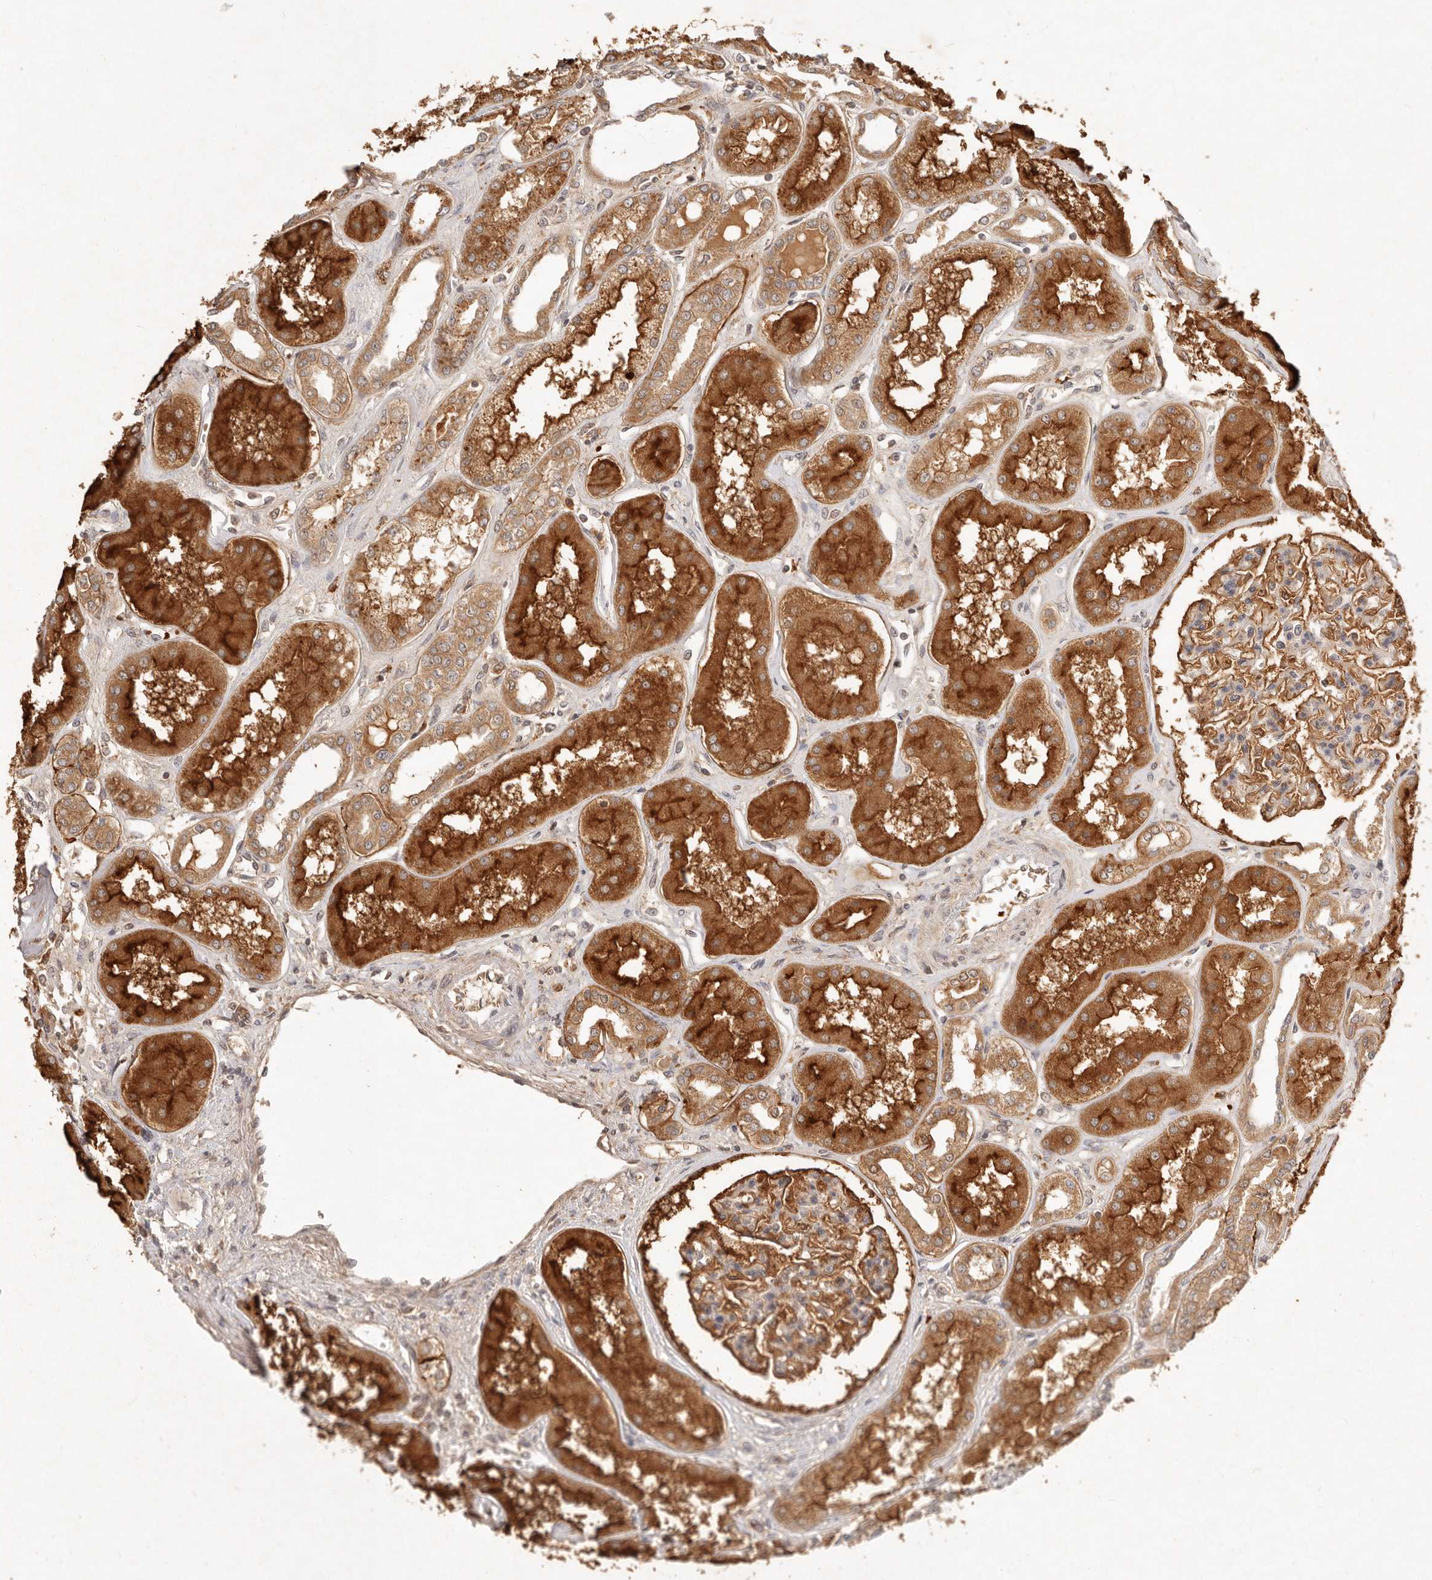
{"staining": {"intensity": "strong", "quantity": ">75%", "location": "cytoplasmic/membranous"}, "tissue": "kidney", "cell_type": "Cells in glomeruli", "image_type": "normal", "snomed": [{"axis": "morphology", "description": "Normal tissue, NOS"}, {"axis": "topography", "description": "Kidney"}], "caption": "Strong cytoplasmic/membranous staining is appreciated in approximately >75% of cells in glomeruli in benign kidney.", "gene": "FREM2", "patient": {"sex": "female", "age": 56}}